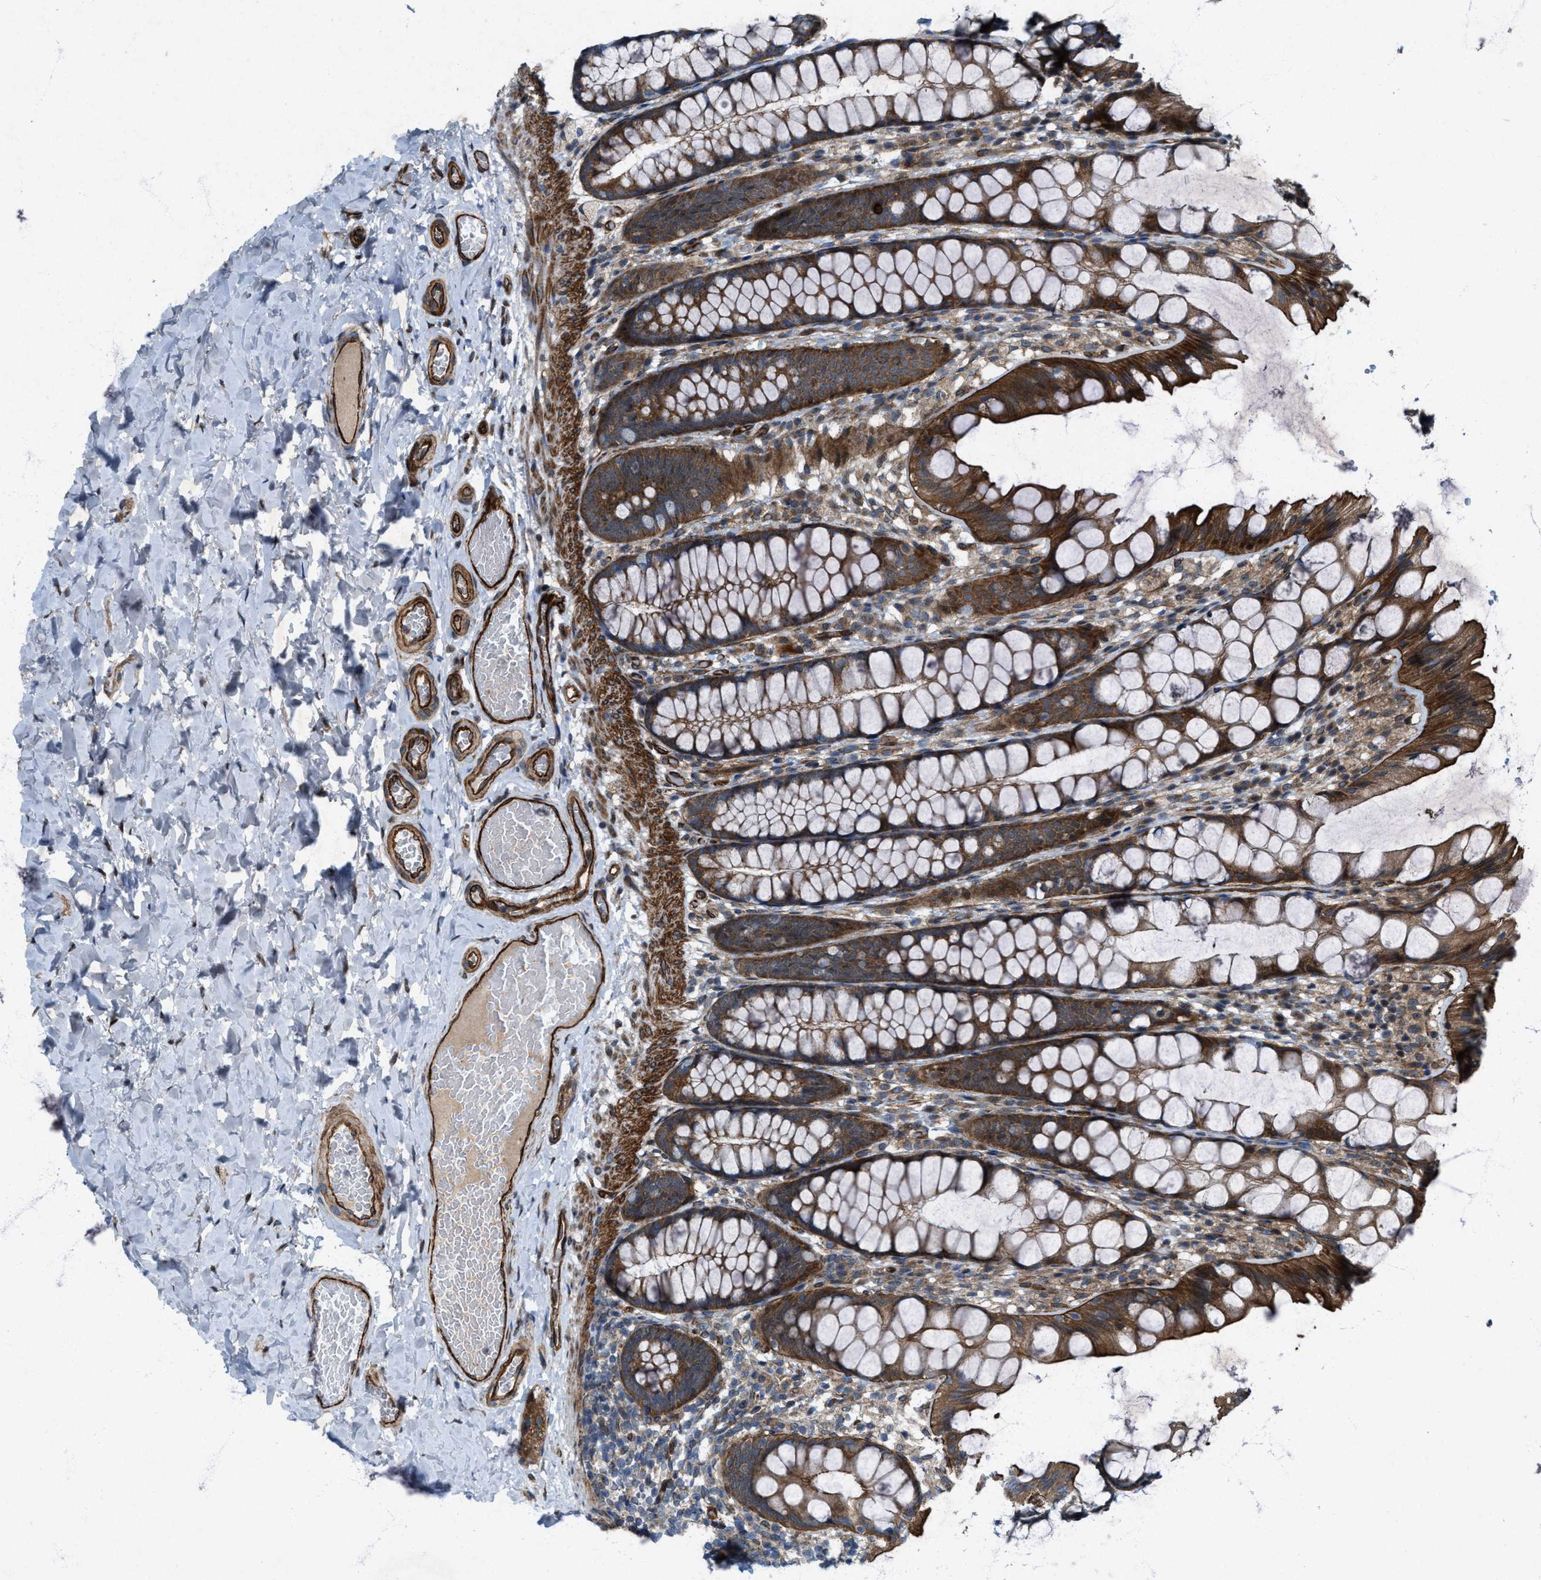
{"staining": {"intensity": "strong", "quantity": ">75%", "location": "cytoplasmic/membranous"}, "tissue": "colon", "cell_type": "Endothelial cells", "image_type": "normal", "snomed": [{"axis": "morphology", "description": "Normal tissue, NOS"}, {"axis": "topography", "description": "Colon"}], "caption": "Colon stained with DAB IHC demonstrates high levels of strong cytoplasmic/membranous staining in approximately >75% of endothelial cells.", "gene": "URGCP", "patient": {"sex": "male", "age": 47}}